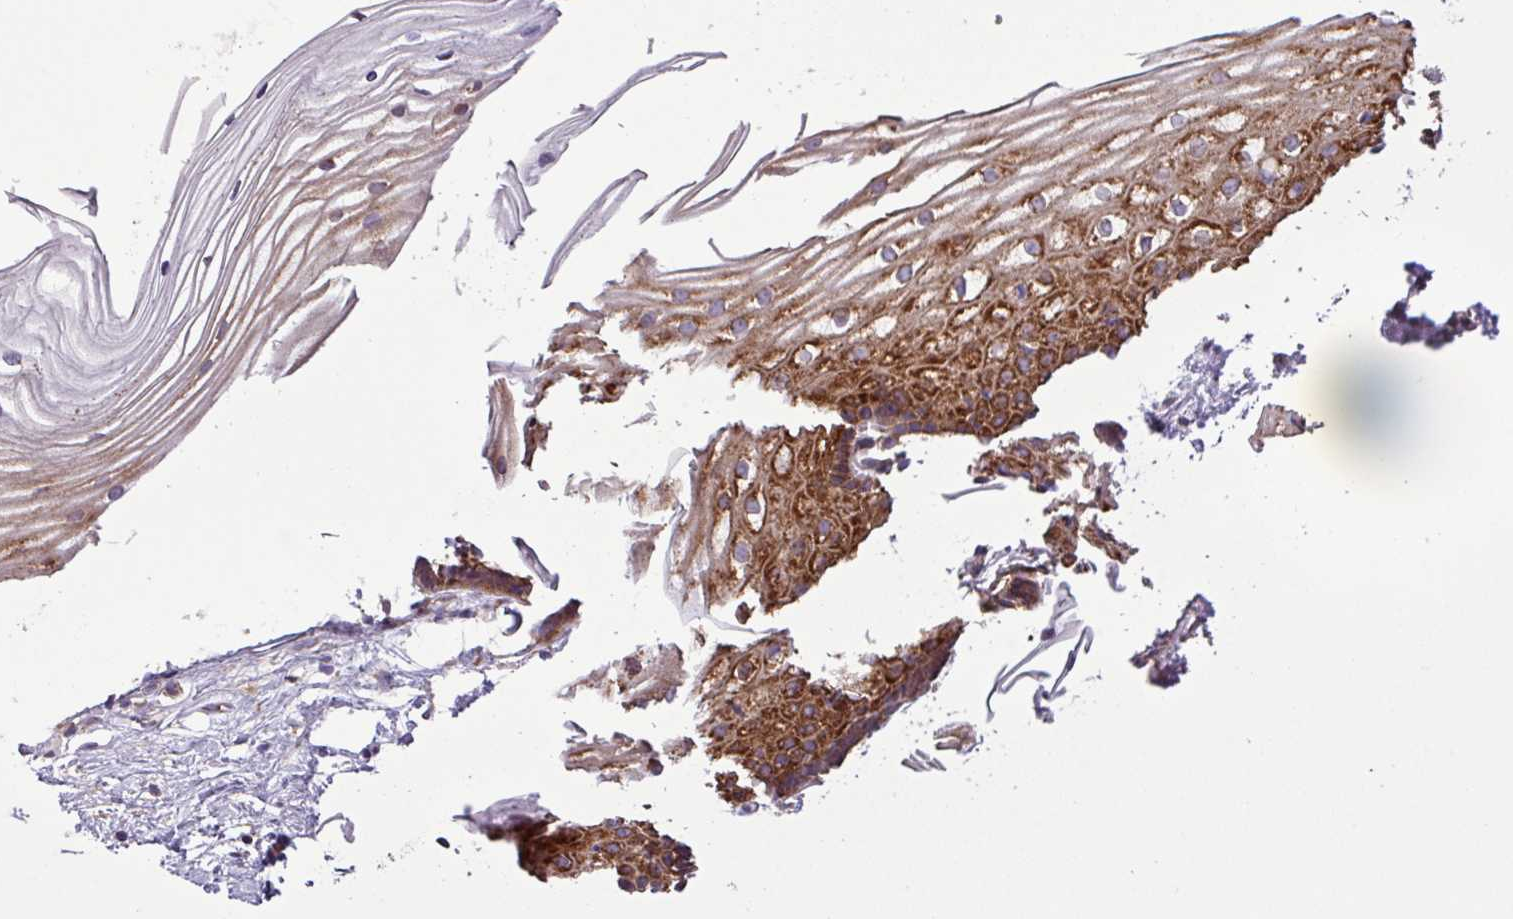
{"staining": {"intensity": "moderate", "quantity": "25%-75%", "location": "cytoplasmic/membranous"}, "tissue": "cervix", "cell_type": "Glandular cells", "image_type": "normal", "snomed": [{"axis": "morphology", "description": "Normal tissue, NOS"}, {"axis": "topography", "description": "Cervix"}], "caption": "Immunohistochemical staining of benign cervix reveals moderate cytoplasmic/membranous protein staining in about 25%-75% of glandular cells. The protein of interest is stained brown, and the nuclei are stained in blue (DAB (3,3'-diaminobenzidine) IHC with brightfield microscopy, high magnification).", "gene": "RPL13", "patient": {"sex": "female", "age": 40}}